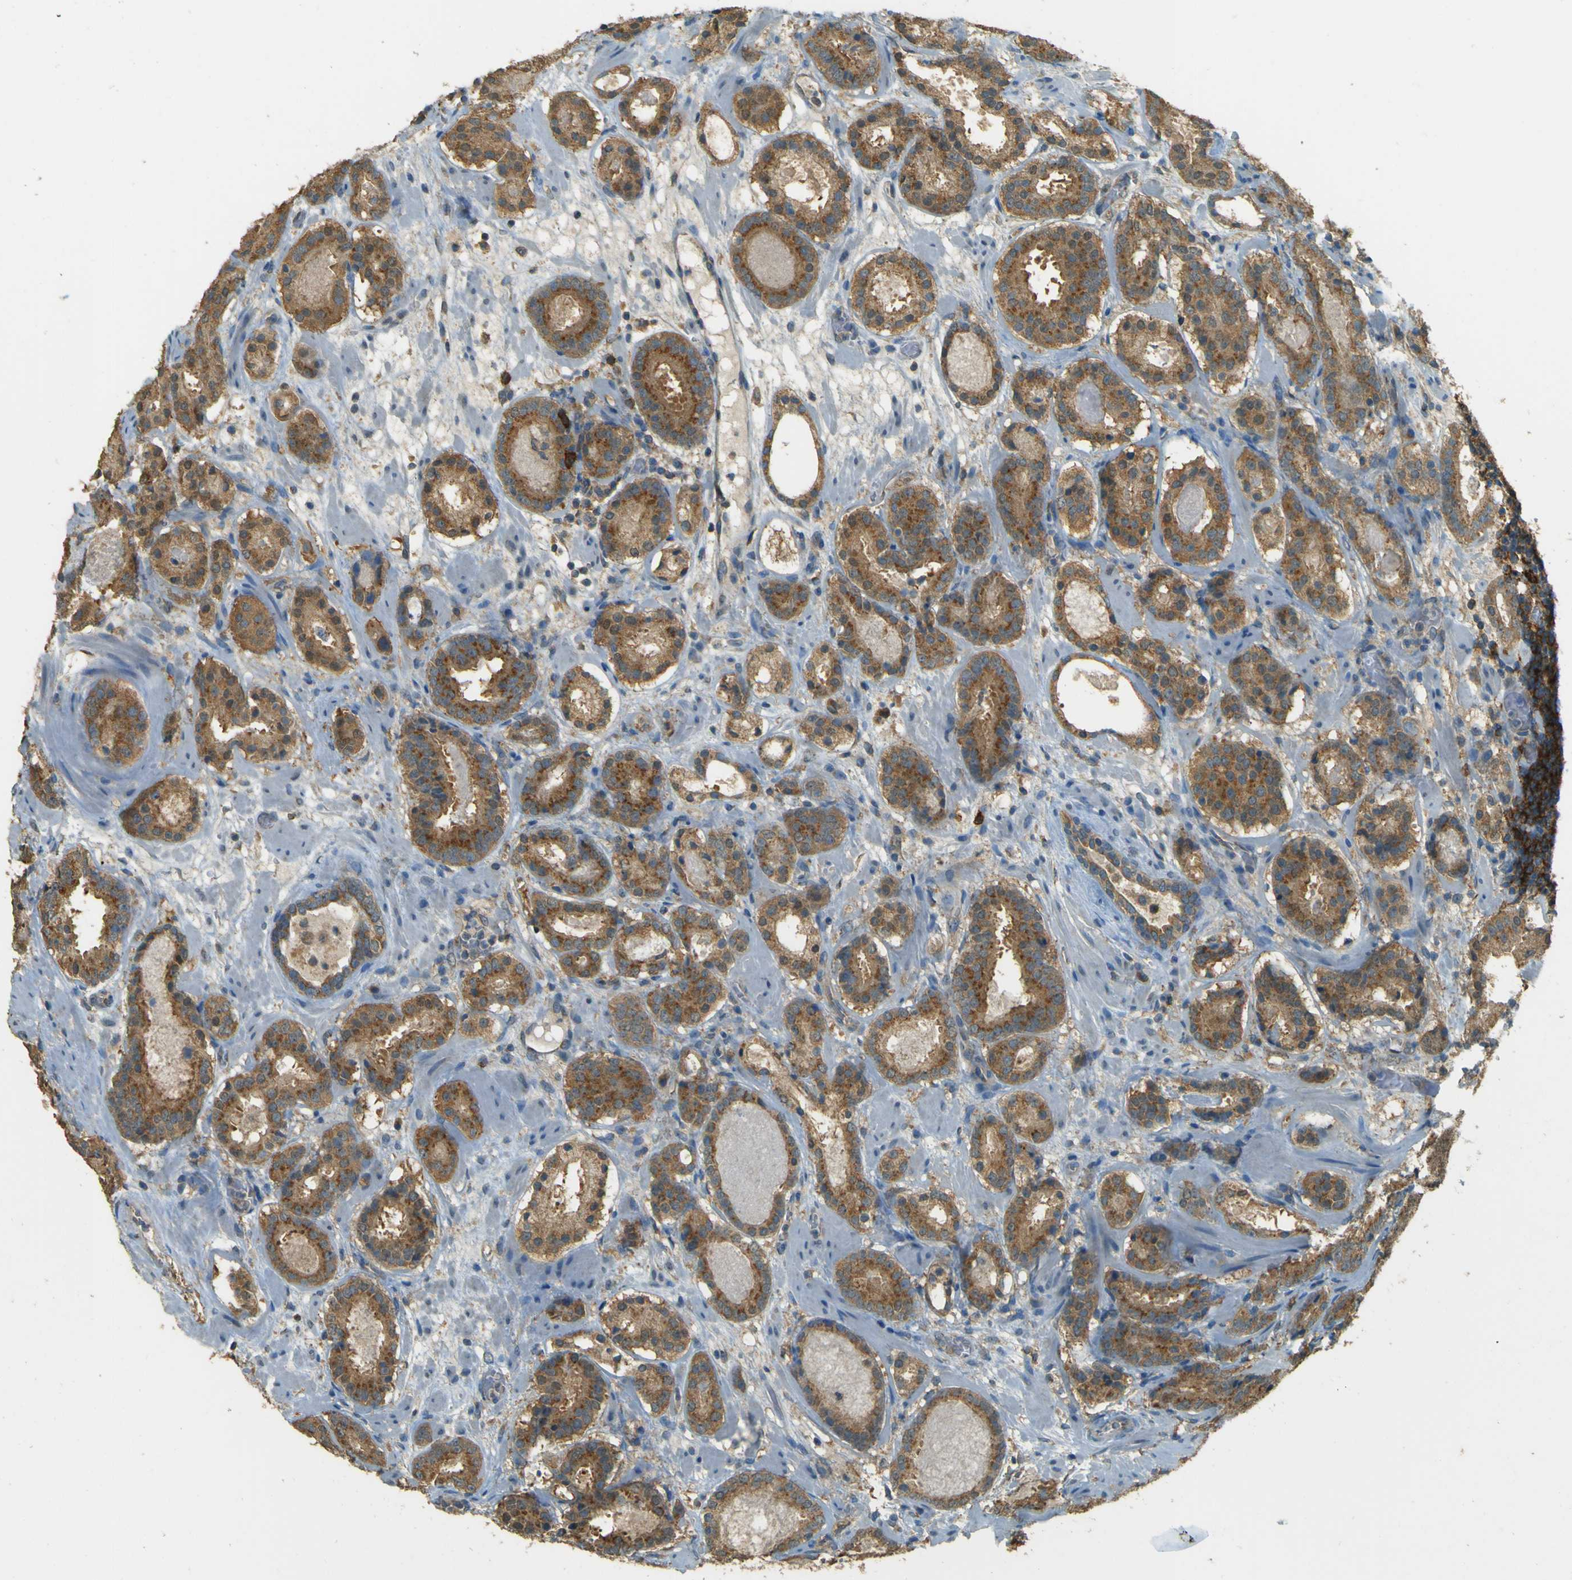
{"staining": {"intensity": "strong", "quantity": ">75%", "location": "cytoplasmic/membranous"}, "tissue": "prostate cancer", "cell_type": "Tumor cells", "image_type": "cancer", "snomed": [{"axis": "morphology", "description": "Adenocarcinoma, Low grade"}, {"axis": "topography", "description": "Prostate"}], "caption": "Protein staining shows strong cytoplasmic/membranous expression in approximately >75% of tumor cells in prostate cancer (adenocarcinoma (low-grade)).", "gene": "GOLGA1", "patient": {"sex": "male", "age": 69}}